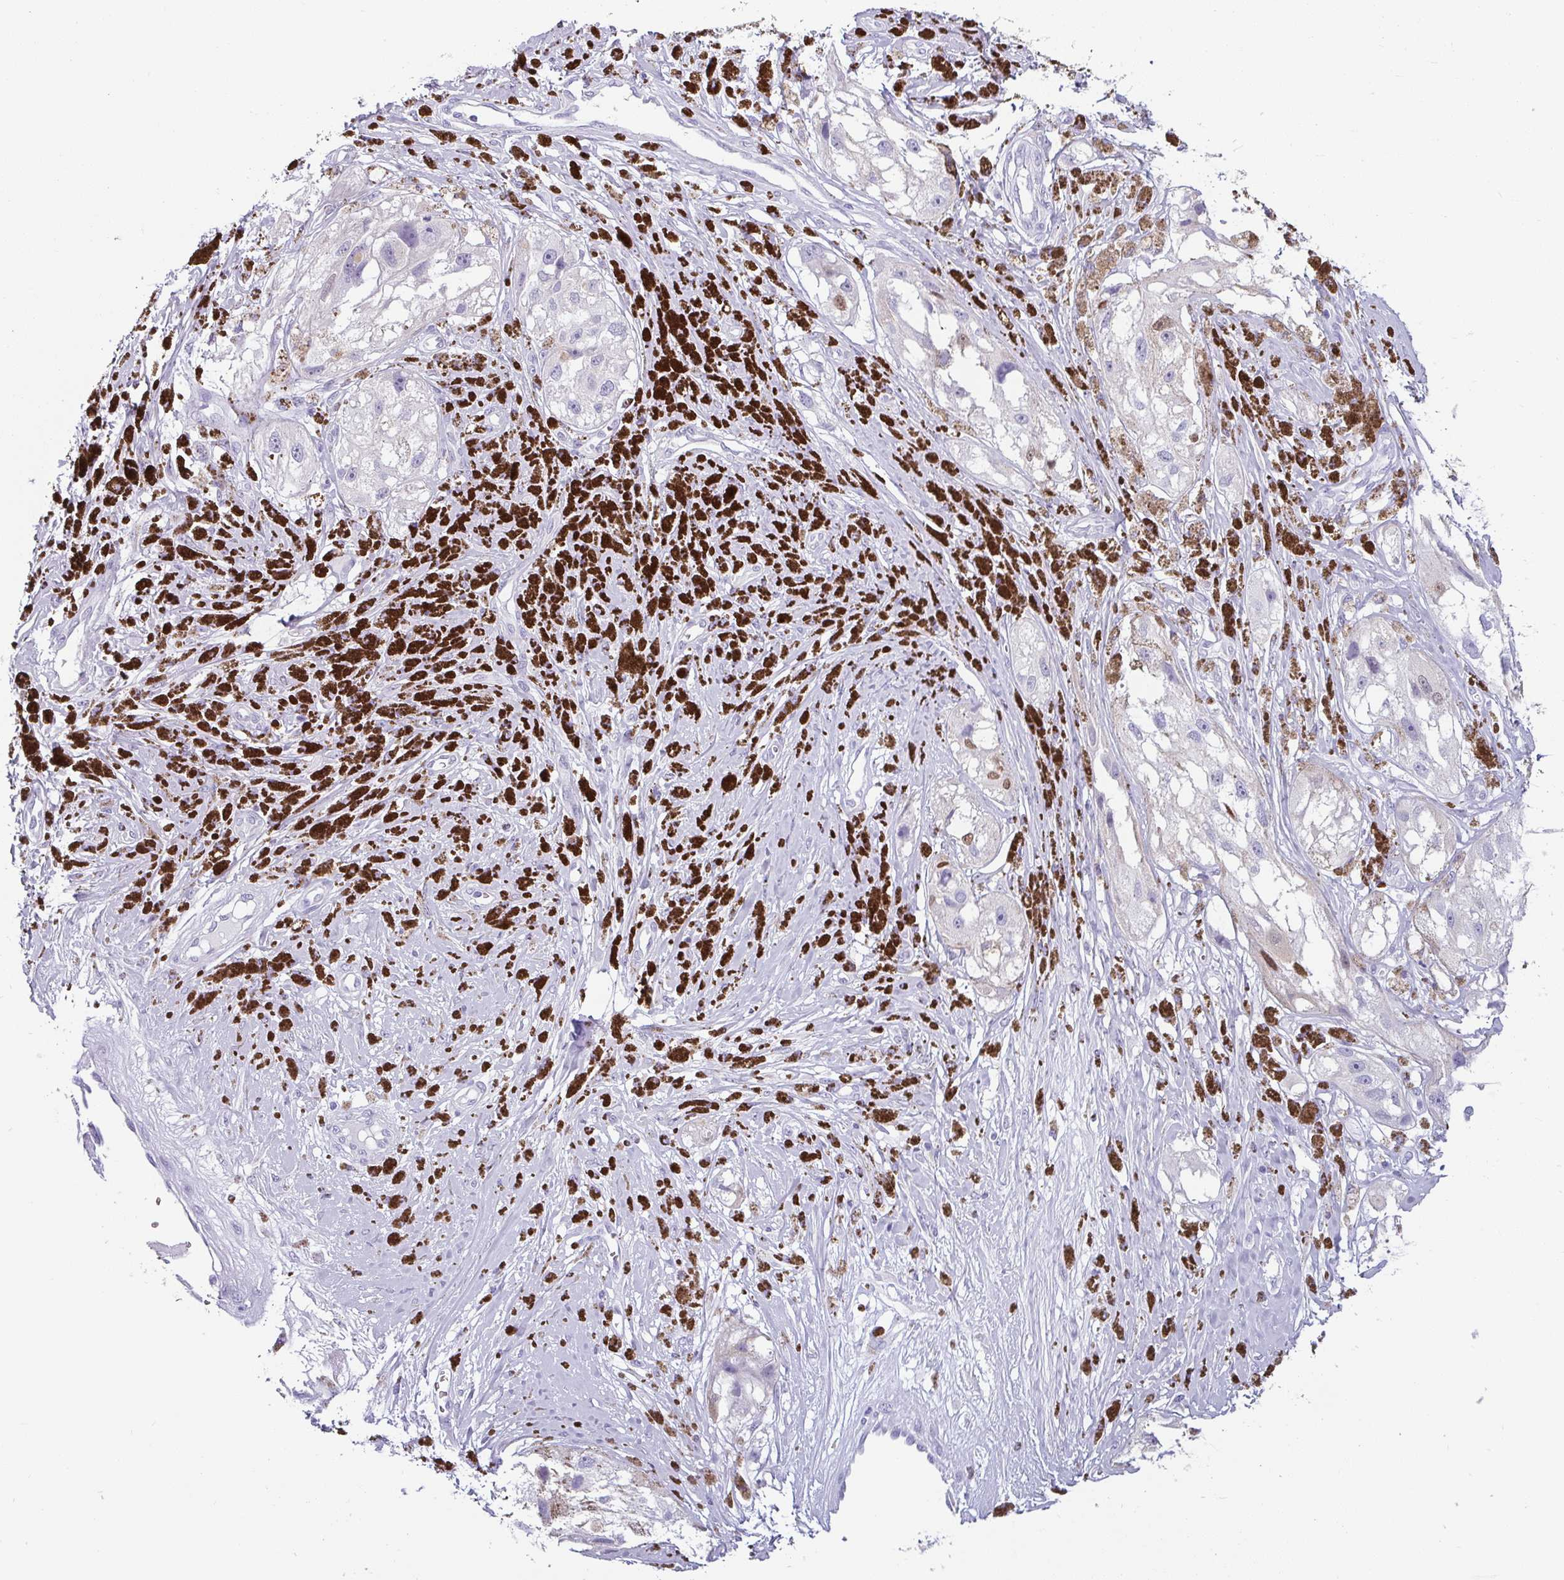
{"staining": {"intensity": "moderate", "quantity": "<25%", "location": "cytoplasmic/membranous"}, "tissue": "melanoma", "cell_type": "Tumor cells", "image_type": "cancer", "snomed": [{"axis": "morphology", "description": "Malignant melanoma, NOS"}, {"axis": "topography", "description": "Skin"}], "caption": "Melanoma stained with DAB IHC displays low levels of moderate cytoplasmic/membranous expression in approximately <25% of tumor cells. The staining was performed using DAB to visualize the protein expression in brown, while the nuclei were stained in blue with hematoxylin (Magnification: 20x).", "gene": "VCY1B", "patient": {"sex": "male", "age": 88}}